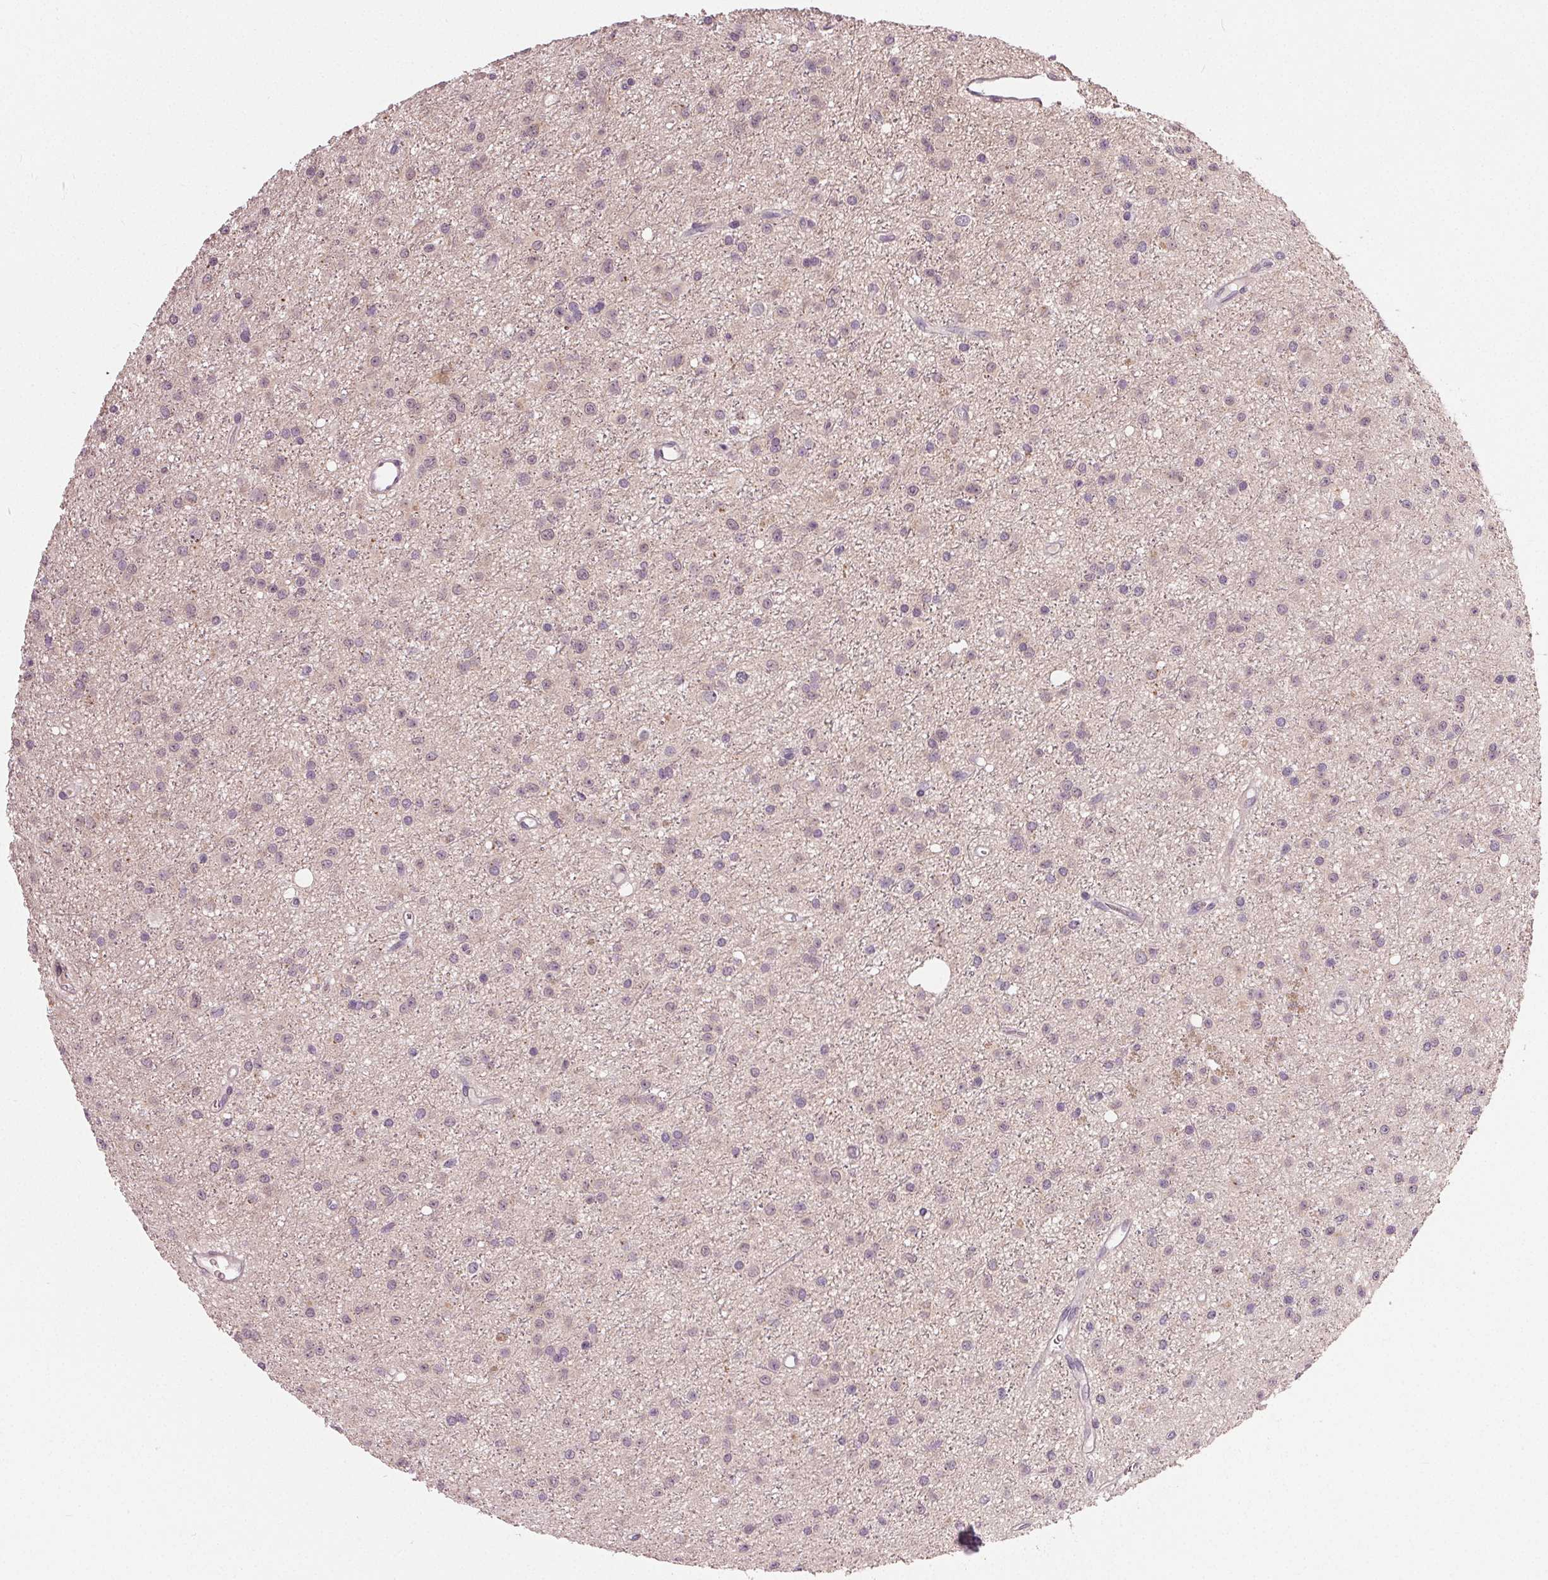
{"staining": {"intensity": "negative", "quantity": "none", "location": "none"}, "tissue": "glioma", "cell_type": "Tumor cells", "image_type": "cancer", "snomed": [{"axis": "morphology", "description": "Glioma, malignant, Low grade"}, {"axis": "topography", "description": "Brain"}], "caption": "Malignant glioma (low-grade) was stained to show a protein in brown. There is no significant staining in tumor cells. Brightfield microscopy of immunohistochemistry (IHC) stained with DAB (3,3'-diaminobenzidine) (brown) and hematoxylin (blue), captured at high magnification.", "gene": "ZNF605", "patient": {"sex": "male", "age": 27}}